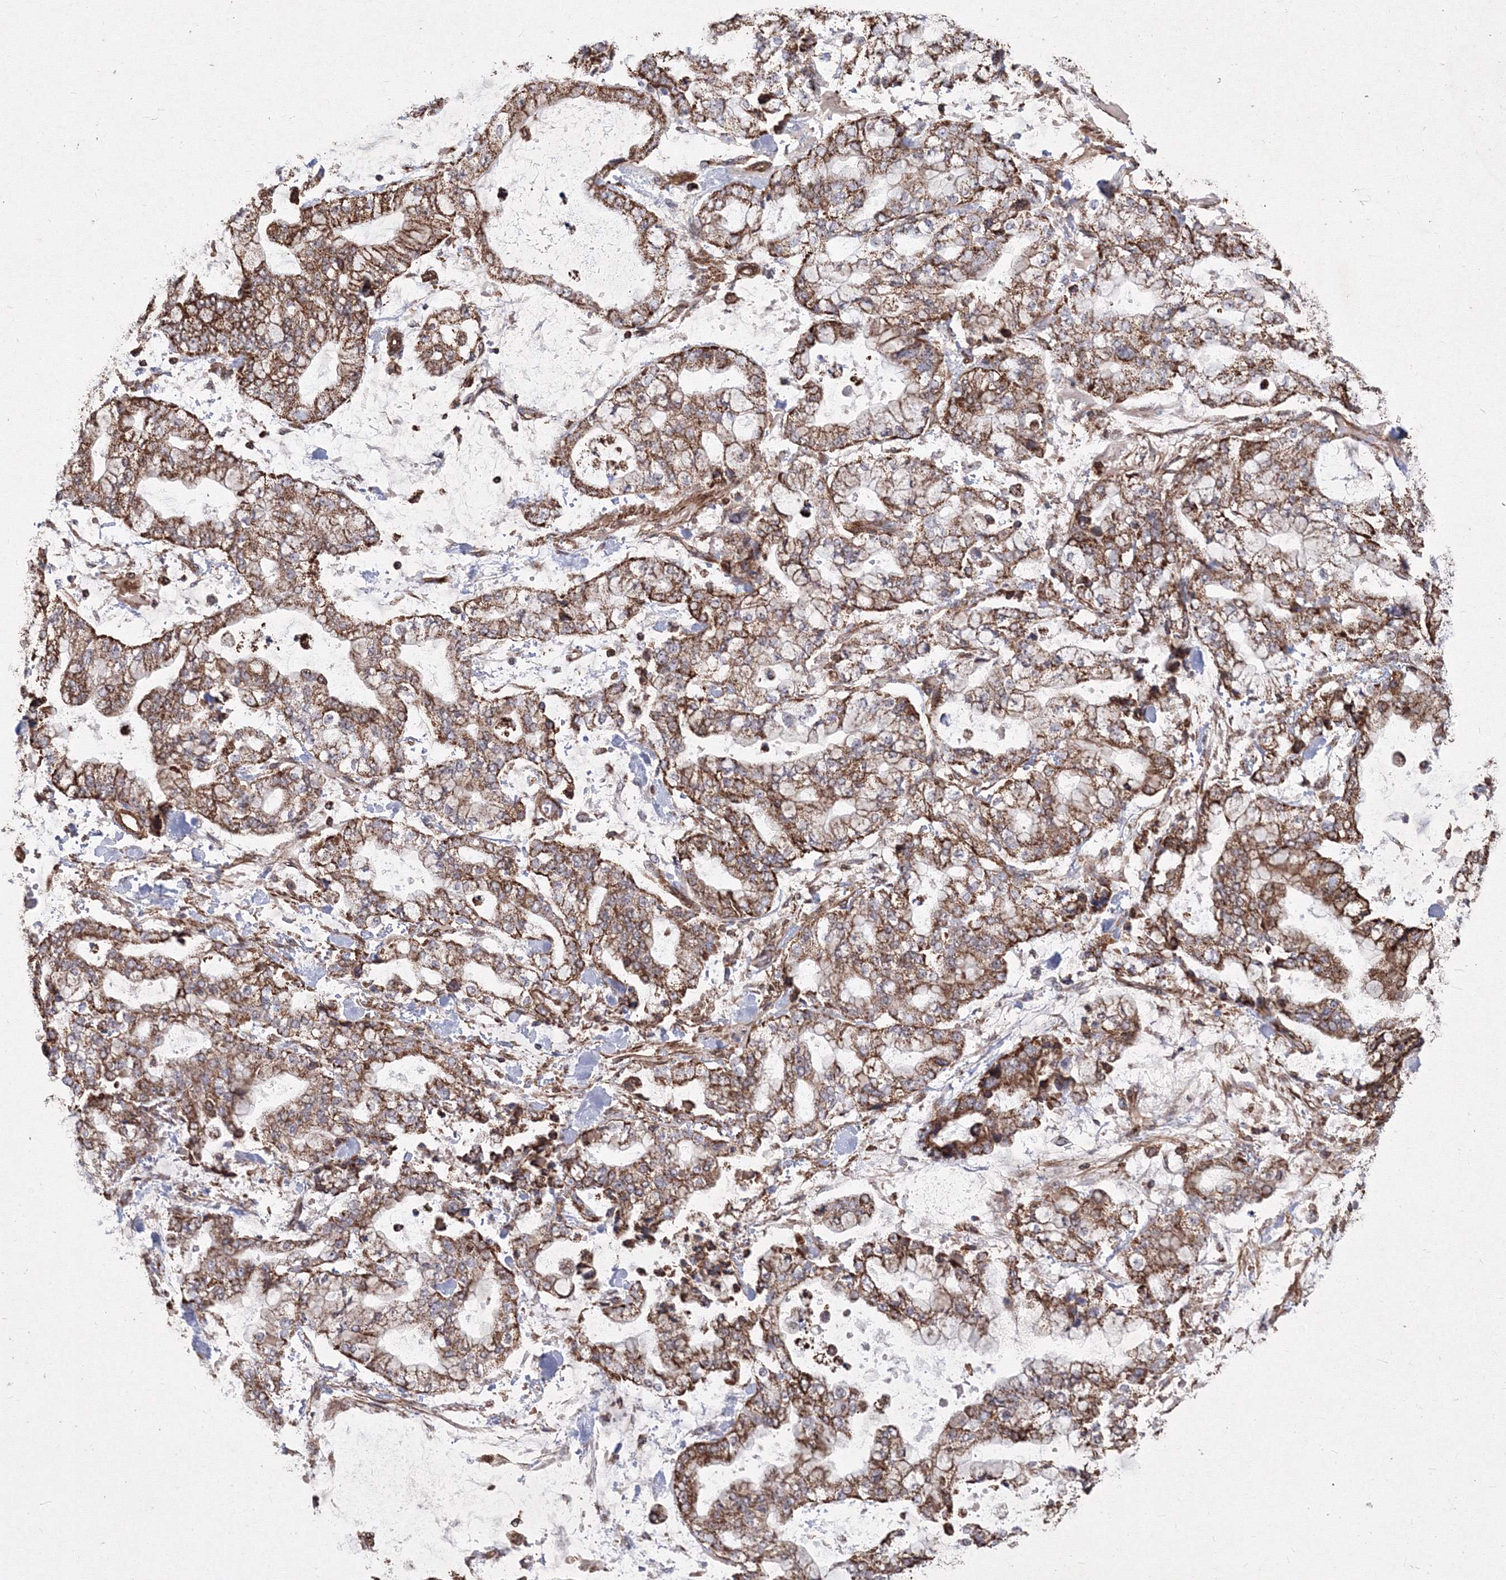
{"staining": {"intensity": "moderate", "quantity": ">75%", "location": "cytoplasmic/membranous"}, "tissue": "stomach cancer", "cell_type": "Tumor cells", "image_type": "cancer", "snomed": [{"axis": "morphology", "description": "Normal tissue, NOS"}, {"axis": "morphology", "description": "Adenocarcinoma, NOS"}, {"axis": "topography", "description": "Stomach, upper"}, {"axis": "topography", "description": "Stomach"}], "caption": "Protein staining reveals moderate cytoplasmic/membranous staining in about >75% of tumor cells in adenocarcinoma (stomach). The protein is stained brown, and the nuclei are stained in blue (DAB IHC with brightfield microscopy, high magnification).", "gene": "TMEM139", "patient": {"sex": "male", "age": 76}}